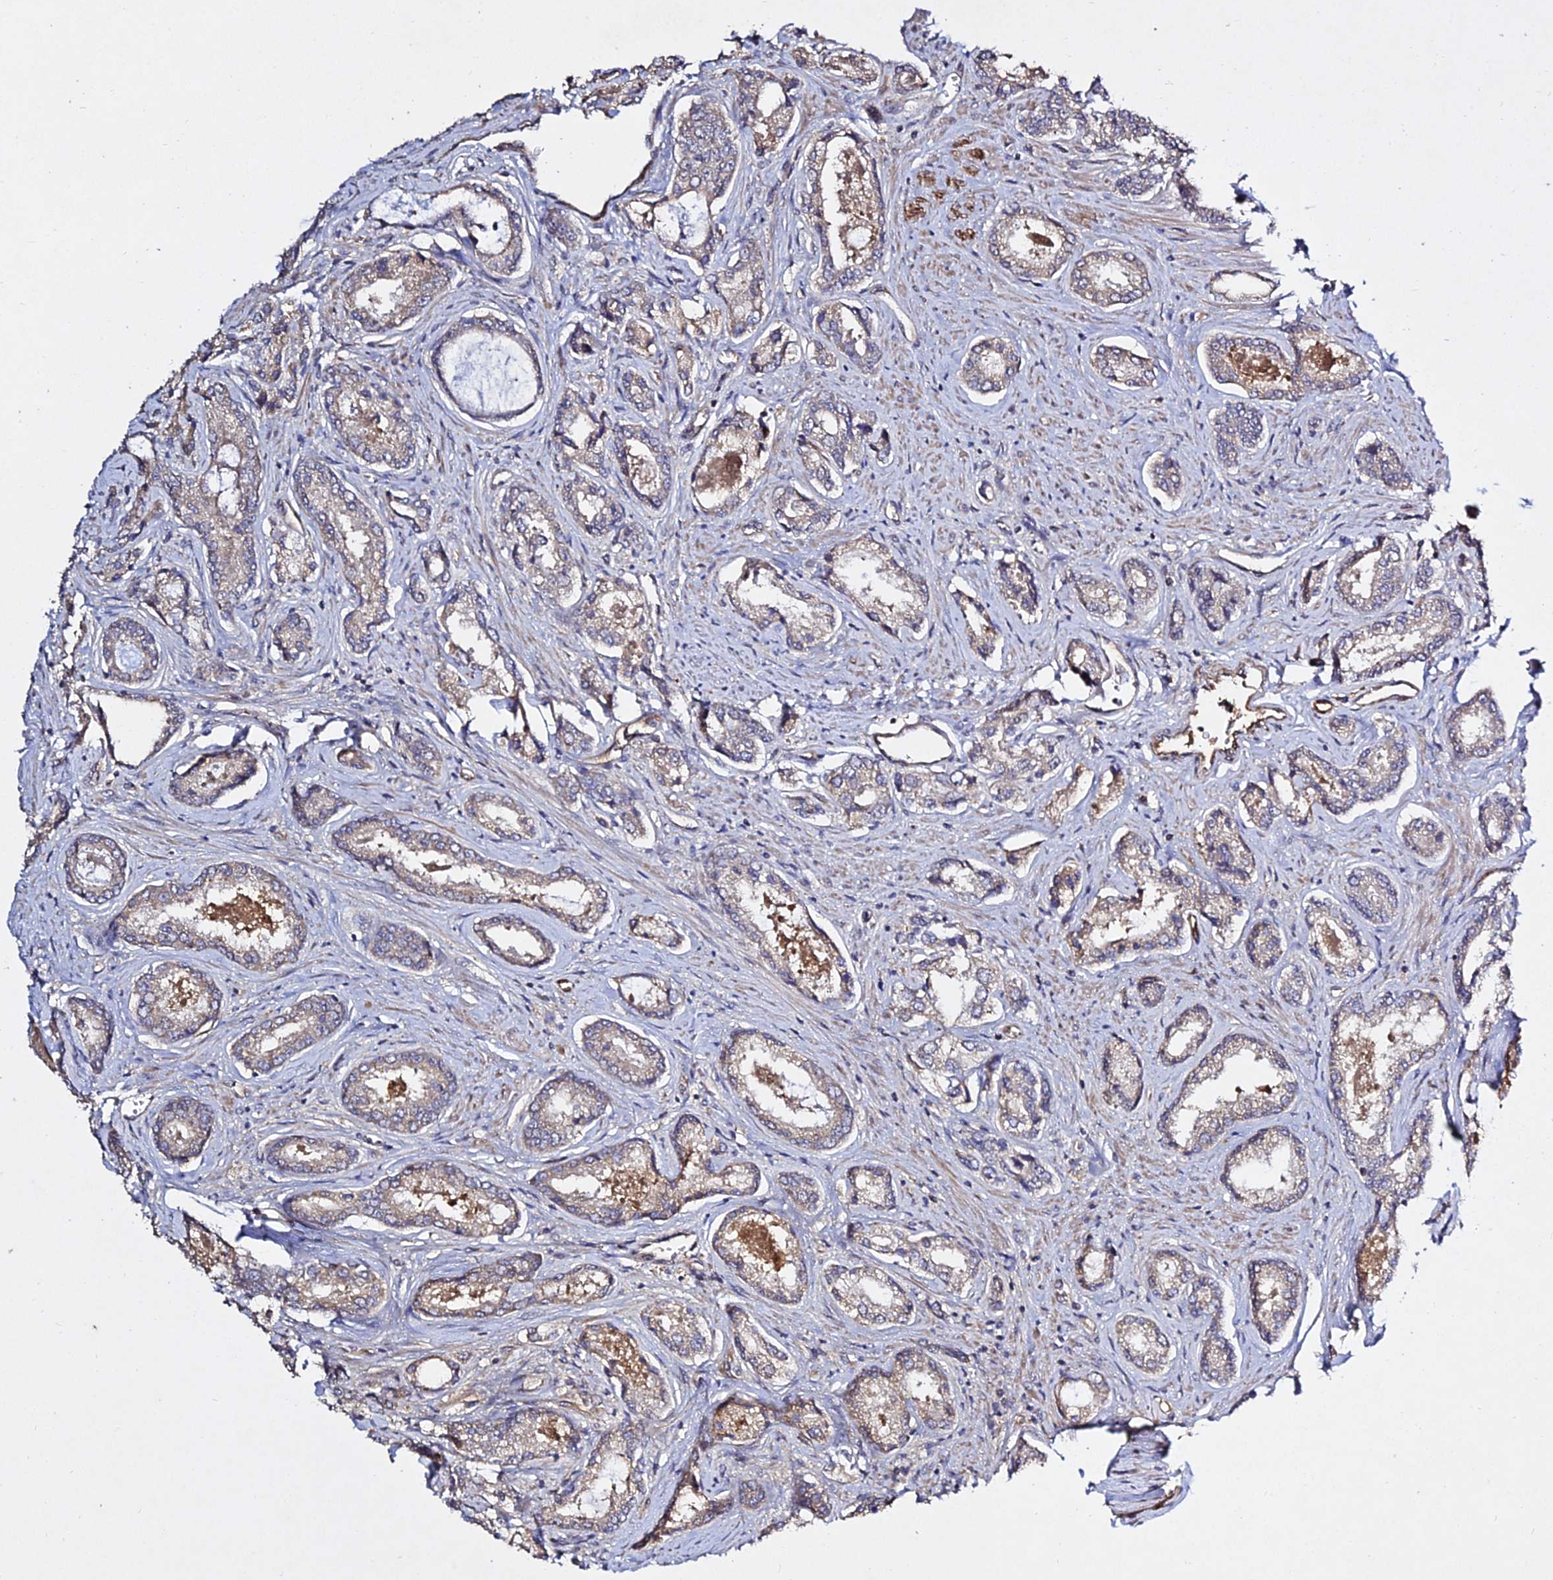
{"staining": {"intensity": "weak", "quantity": "<25%", "location": "cytoplasmic/membranous"}, "tissue": "prostate cancer", "cell_type": "Tumor cells", "image_type": "cancer", "snomed": [{"axis": "morphology", "description": "Adenocarcinoma, Low grade"}, {"axis": "topography", "description": "Prostate"}], "caption": "Prostate cancer (adenocarcinoma (low-grade)) stained for a protein using immunohistochemistry shows no staining tumor cells.", "gene": "GRTP1", "patient": {"sex": "male", "age": 68}}